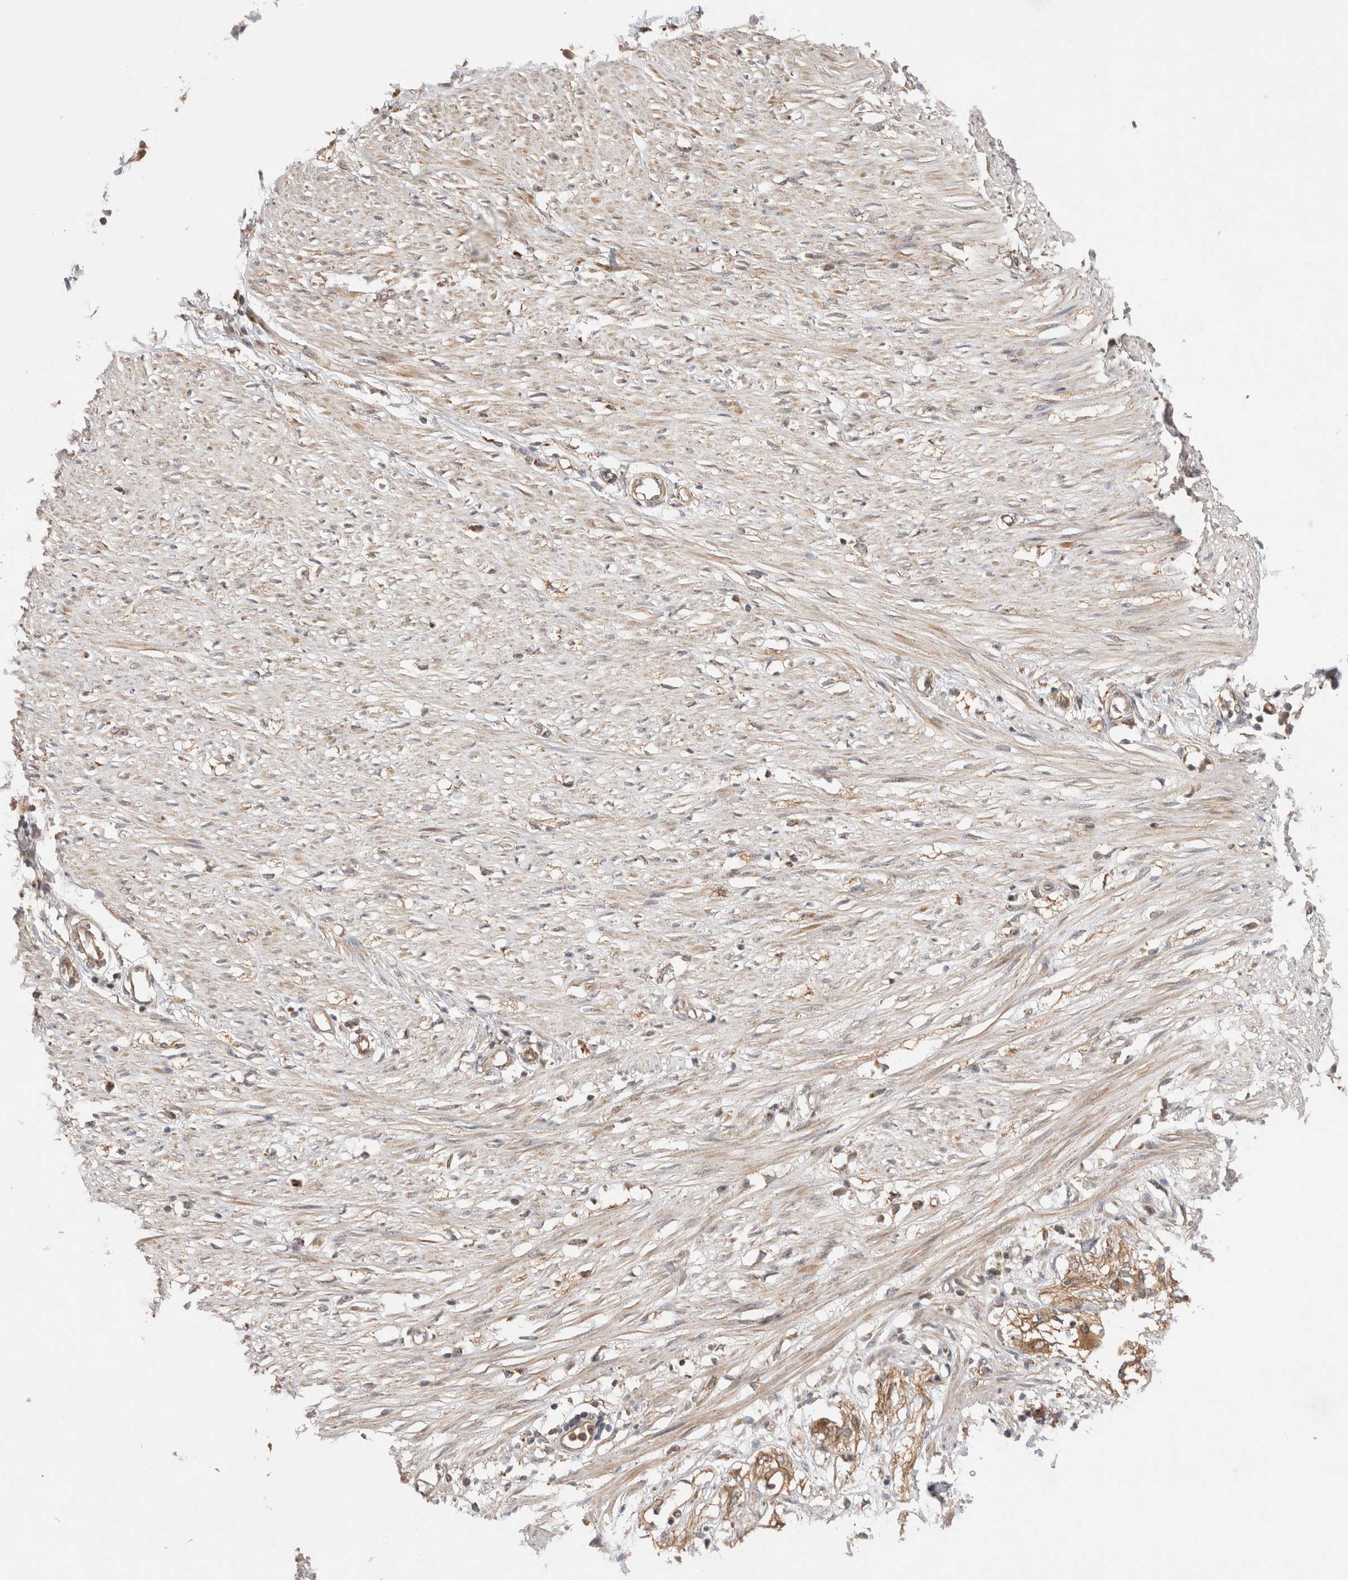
{"staining": {"intensity": "weak", "quantity": ">75%", "location": "cytoplasmic/membranous"}, "tissue": "adipose tissue", "cell_type": "Adipocytes", "image_type": "normal", "snomed": [{"axis": "morphology", "description": "Normal tissue, NOS"}, {"axis": "morphology", "description": "Adenocarcinoma, NOS"}, {"axis": "topography", "description": "Colon"}, {"axis": "topography", "description": "Peripheral nerve tissue"}], "caption": "This micrograph shows benign adipose tissue stained with immunohistochemistry to label a protein in brown. The cytoplasmic/membranous of adipocytes show weak positivity for the protein. Nuclei are counter-stained blue.", "gene": "VPS28", "patient": {"sex": "male", "age": 14}}